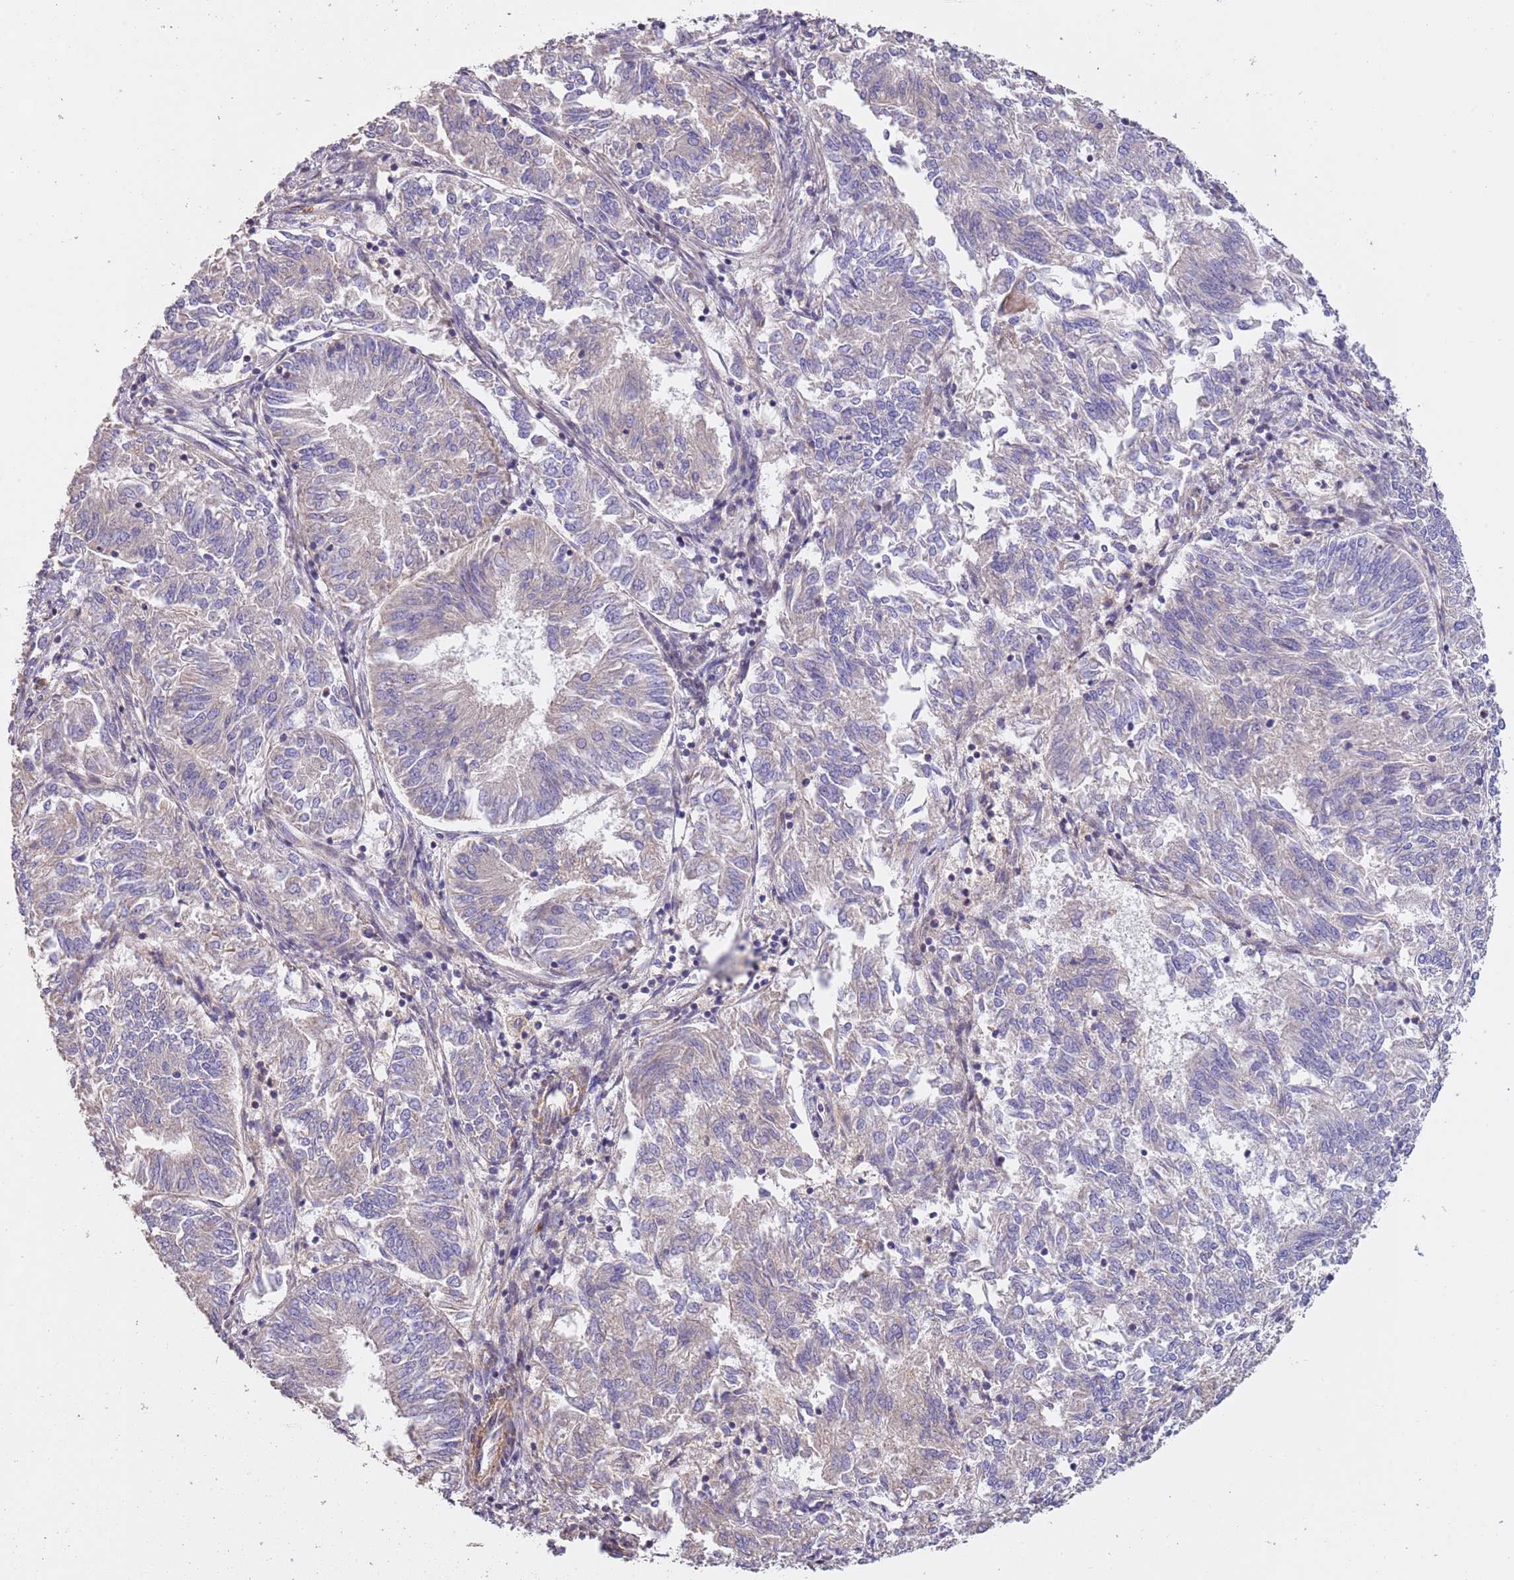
{"staining": {"intensity": "negative", "quantity": "none", "location": "none"}, "tissue": "endometrial cancer", "cell_type": "Tumor cells", "image_type": "cancer", "snomed": [{"axis": "morphology", "description": "Adenocarcinoma, NOS"}, {"axis": "topography", "description": "Endometrium"}], "caption": "This is a micrograph of IHC staining of endometrial adenocarcinoma, which shows no expression in tumor cells.", "gene": "PIGA", "patient": {"sex": "female", "age": 58}}